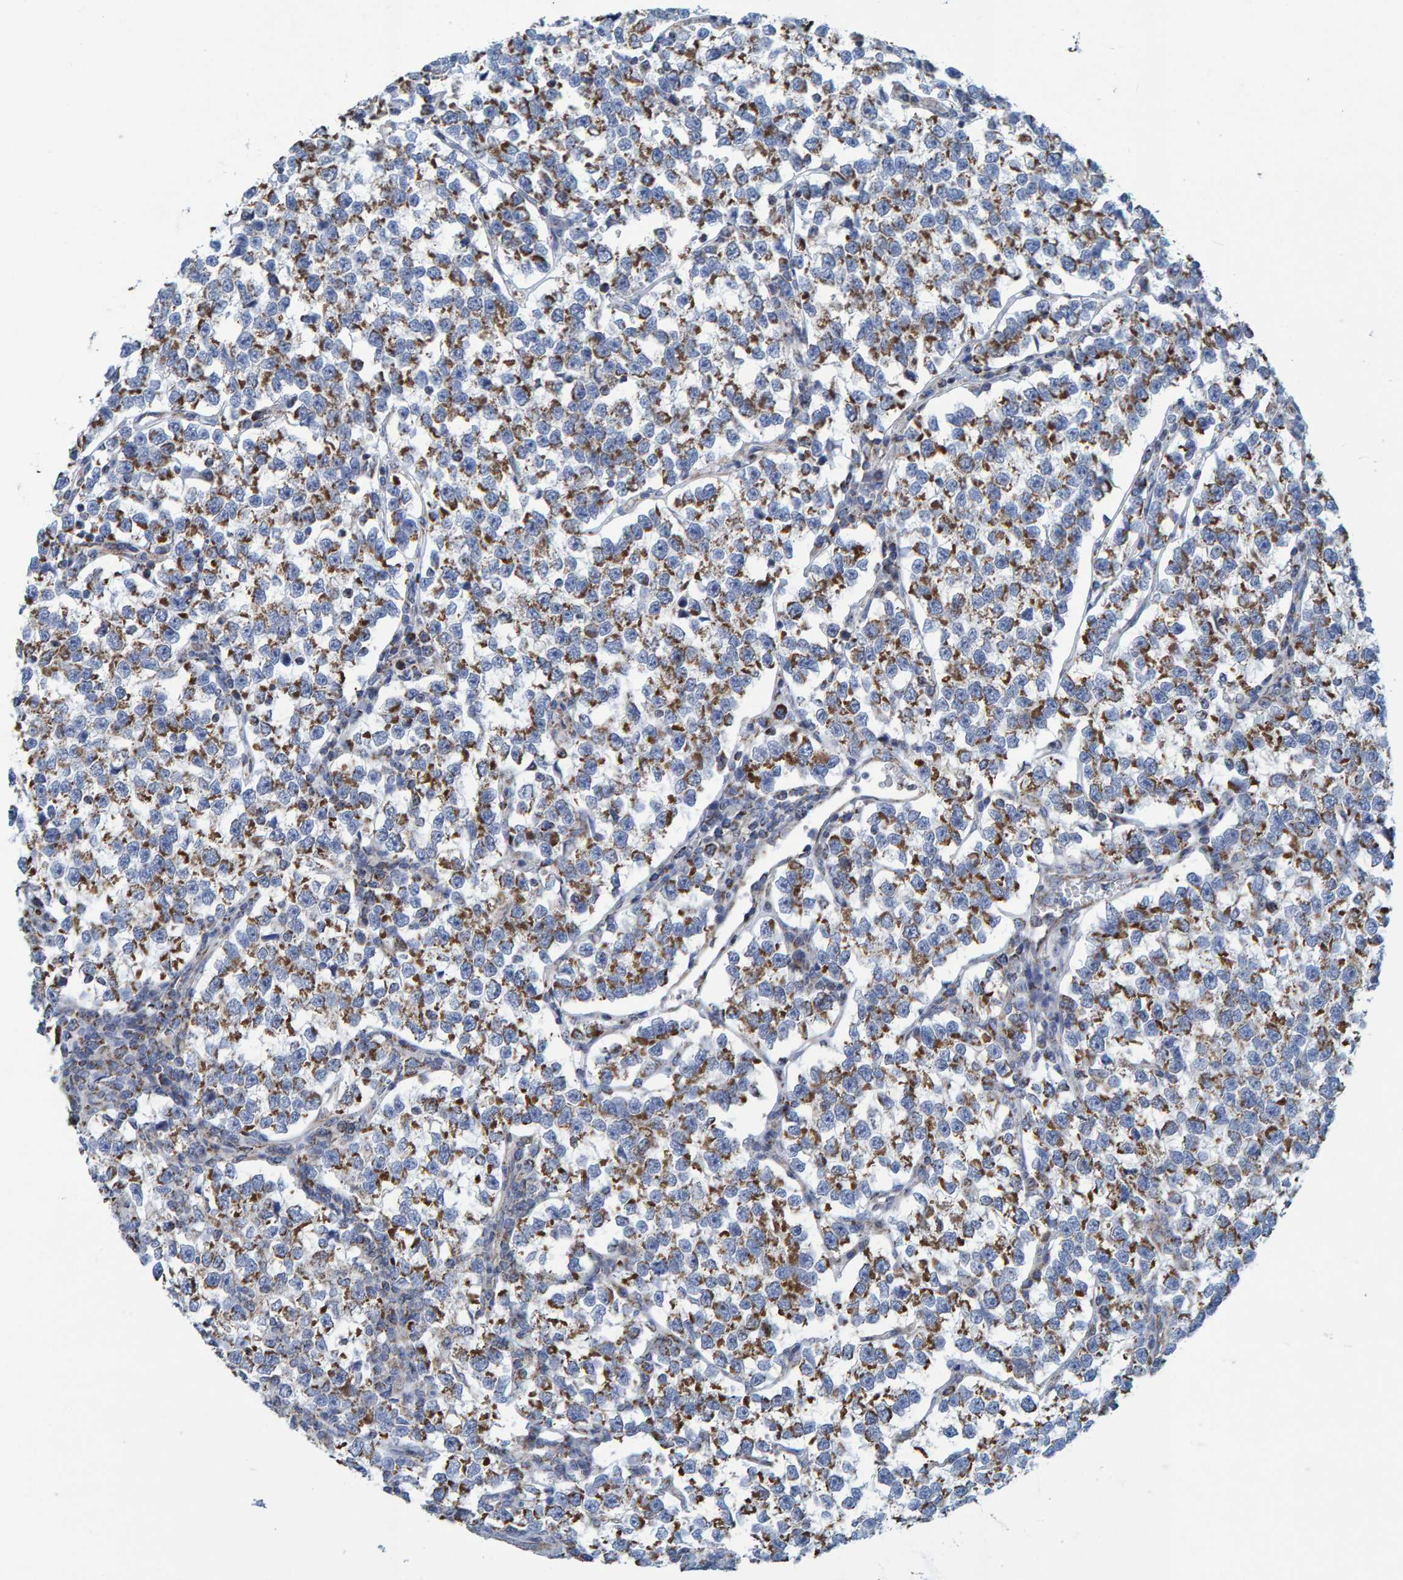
{"staining": {"intensity": "moderate", "quantity": "25%-75%", "location": "cytoplasmic/membranous"}, "tissue": "testis cancer", "cell_type": "Tumor cells", "image_type": "cancer", "snomed": [{"axis": "morphology", "description": "Normal tissue, NOS"}, {"axis": "morphology", "description": "Seminoma, NOS"}, {"axis": "topography", "description": "Testis"}], "caption": "Protein staining of testis seminoma tissue displays moderate cytoplasmic/membranous expression in about 25%-75% of tumor cells.", "gene": "MRPS7", "patient": {"sex": "male", "age": 43}}